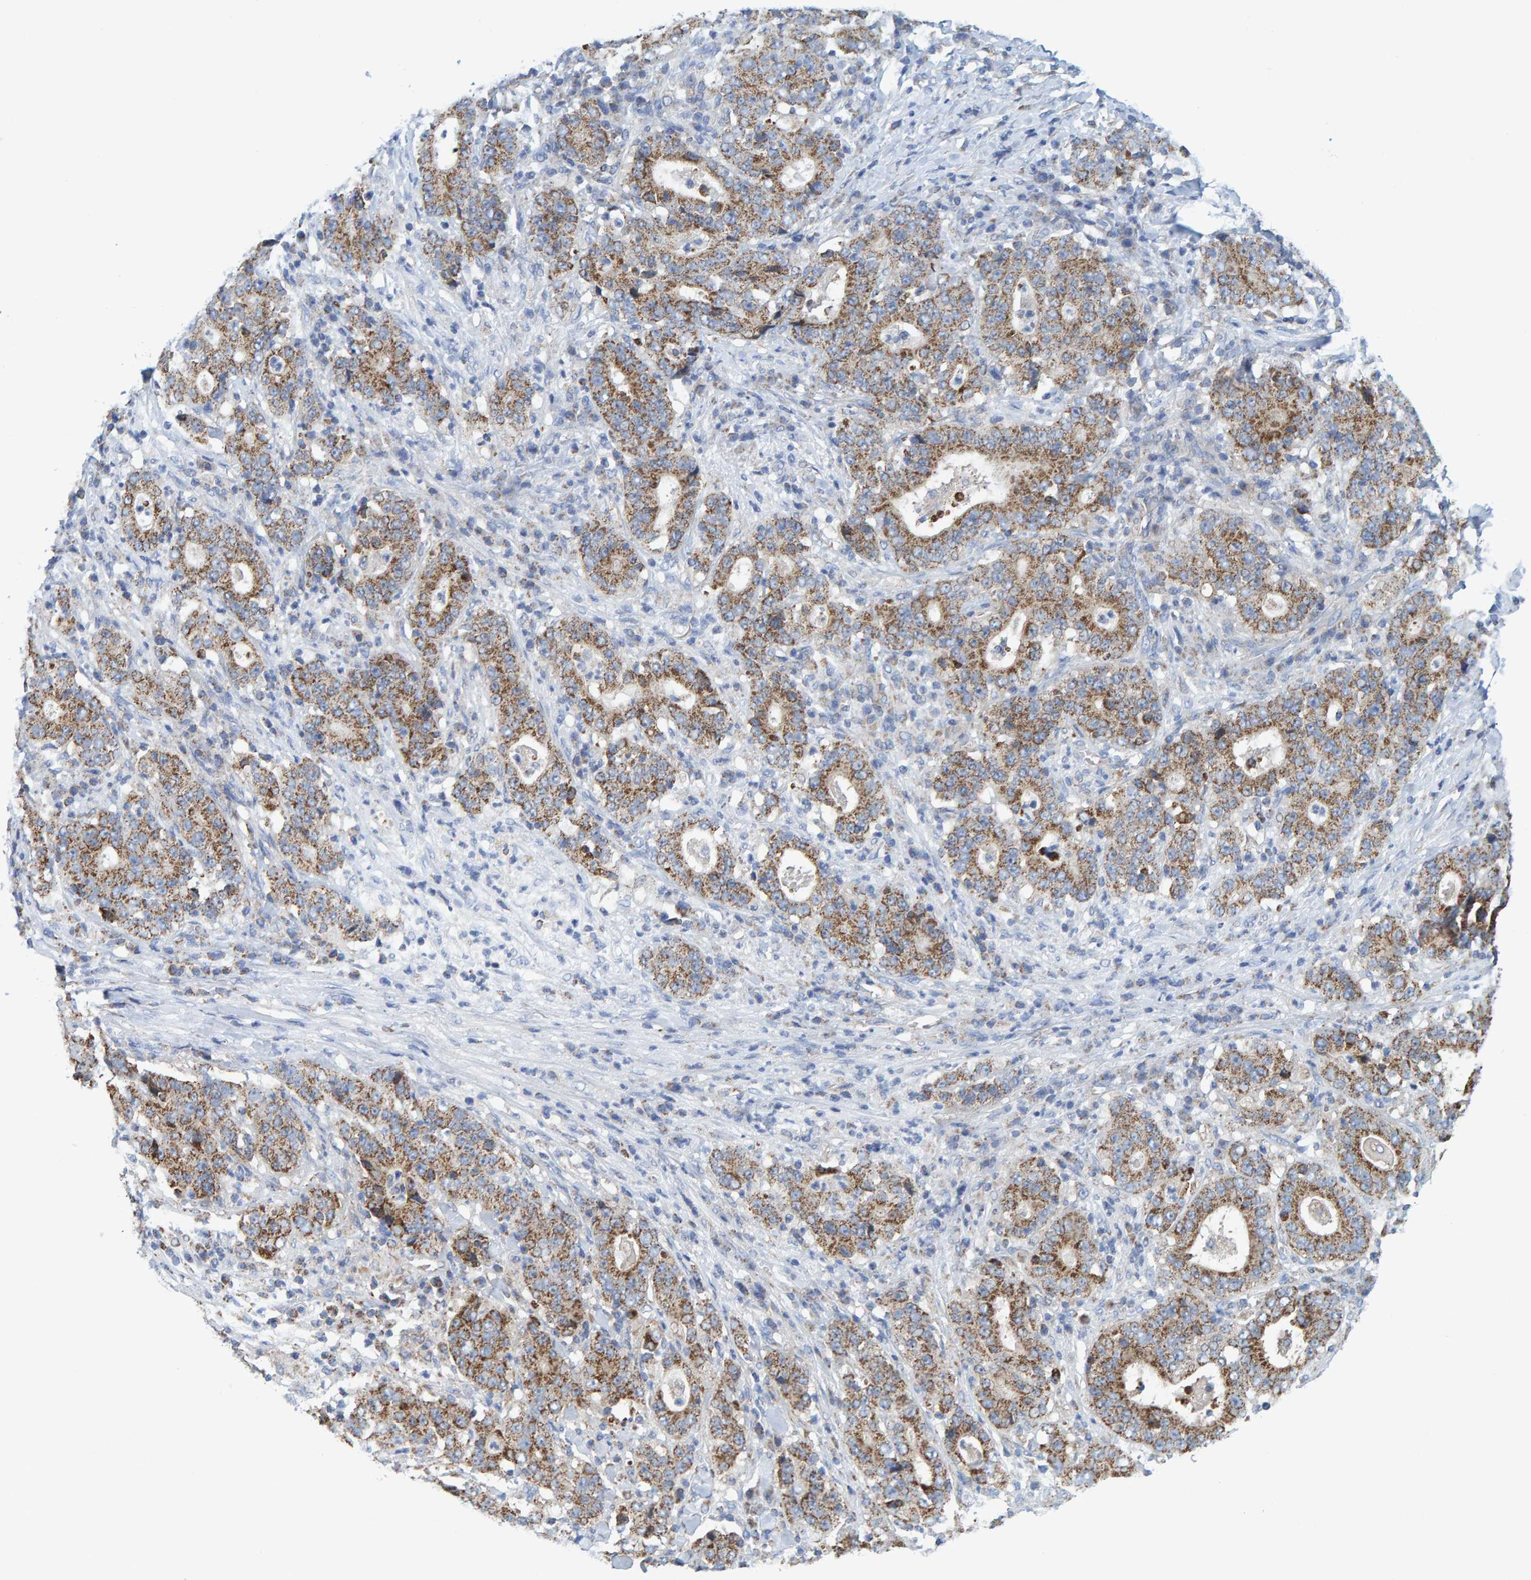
{"staining": {"intensity": "strong", "quantity": "25%-75%", "location": "cytoplasmic/membranous"}, "tissue": "stomach cancer", "cell_type": "Tumor cells", "image_type": "cancer", "snomed": [{"axis": "morphology", "description": "Normal tissue, NOS"}, {"axis": "morphology", "description": "Adenocarcinoma, NOS"}, {"axis": "topography", "description": "Stomach, upper"}, {"axis": "topography", "description": "Stomach"}], "caption": "A high-resolution micrograph shows IHC staining of stomach cancer, which displays strong cytoplasmic/membranous expression in approximately 25%-75% of tumor cells.", "gene": "MRPS7", "patient": {"sex": "male", "age": 59}}